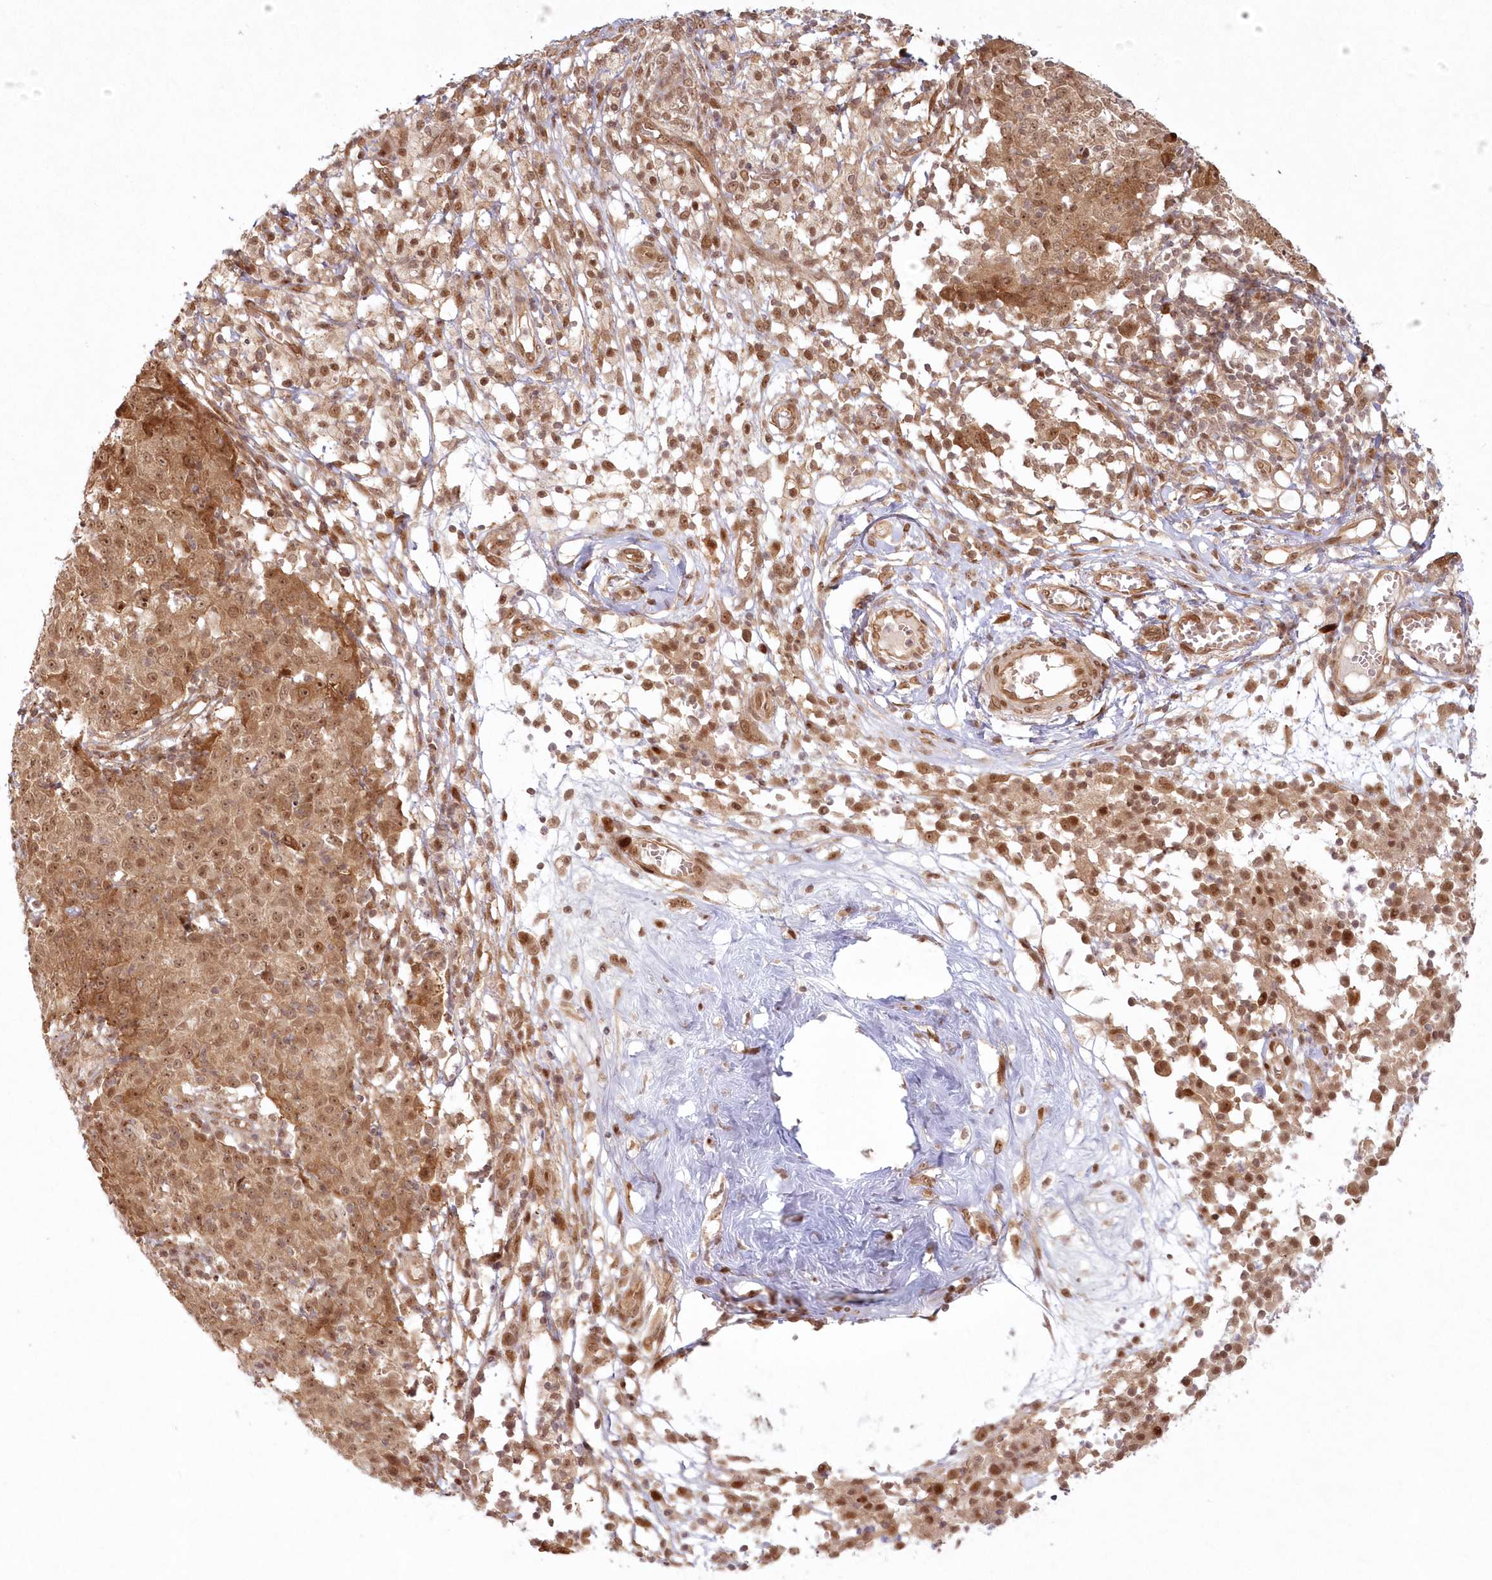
{"staining": {"intensity": "moderate", "quantity": ">75%", "location": "cytoplasmic/membranous,nuclear"}, "tissue": "ovarian cancer", "cell_type": "Tumor cells", "image_type": "cancer", "snomed": [{"axis": "morphology", "description": "Carcinoma, endometroid"}, {"axis": "topography", "description": "Ovary"}], "caption": "Immunohistochemical staining of ovarian endometroid carcinoma reveals medium levels of moderate cytoplasmic/membranous and nuclear protein staining in approximately >75% of tumor cells.", "gene": "TOGARAM2", "patient": {"sex": "female", "age": 42}}